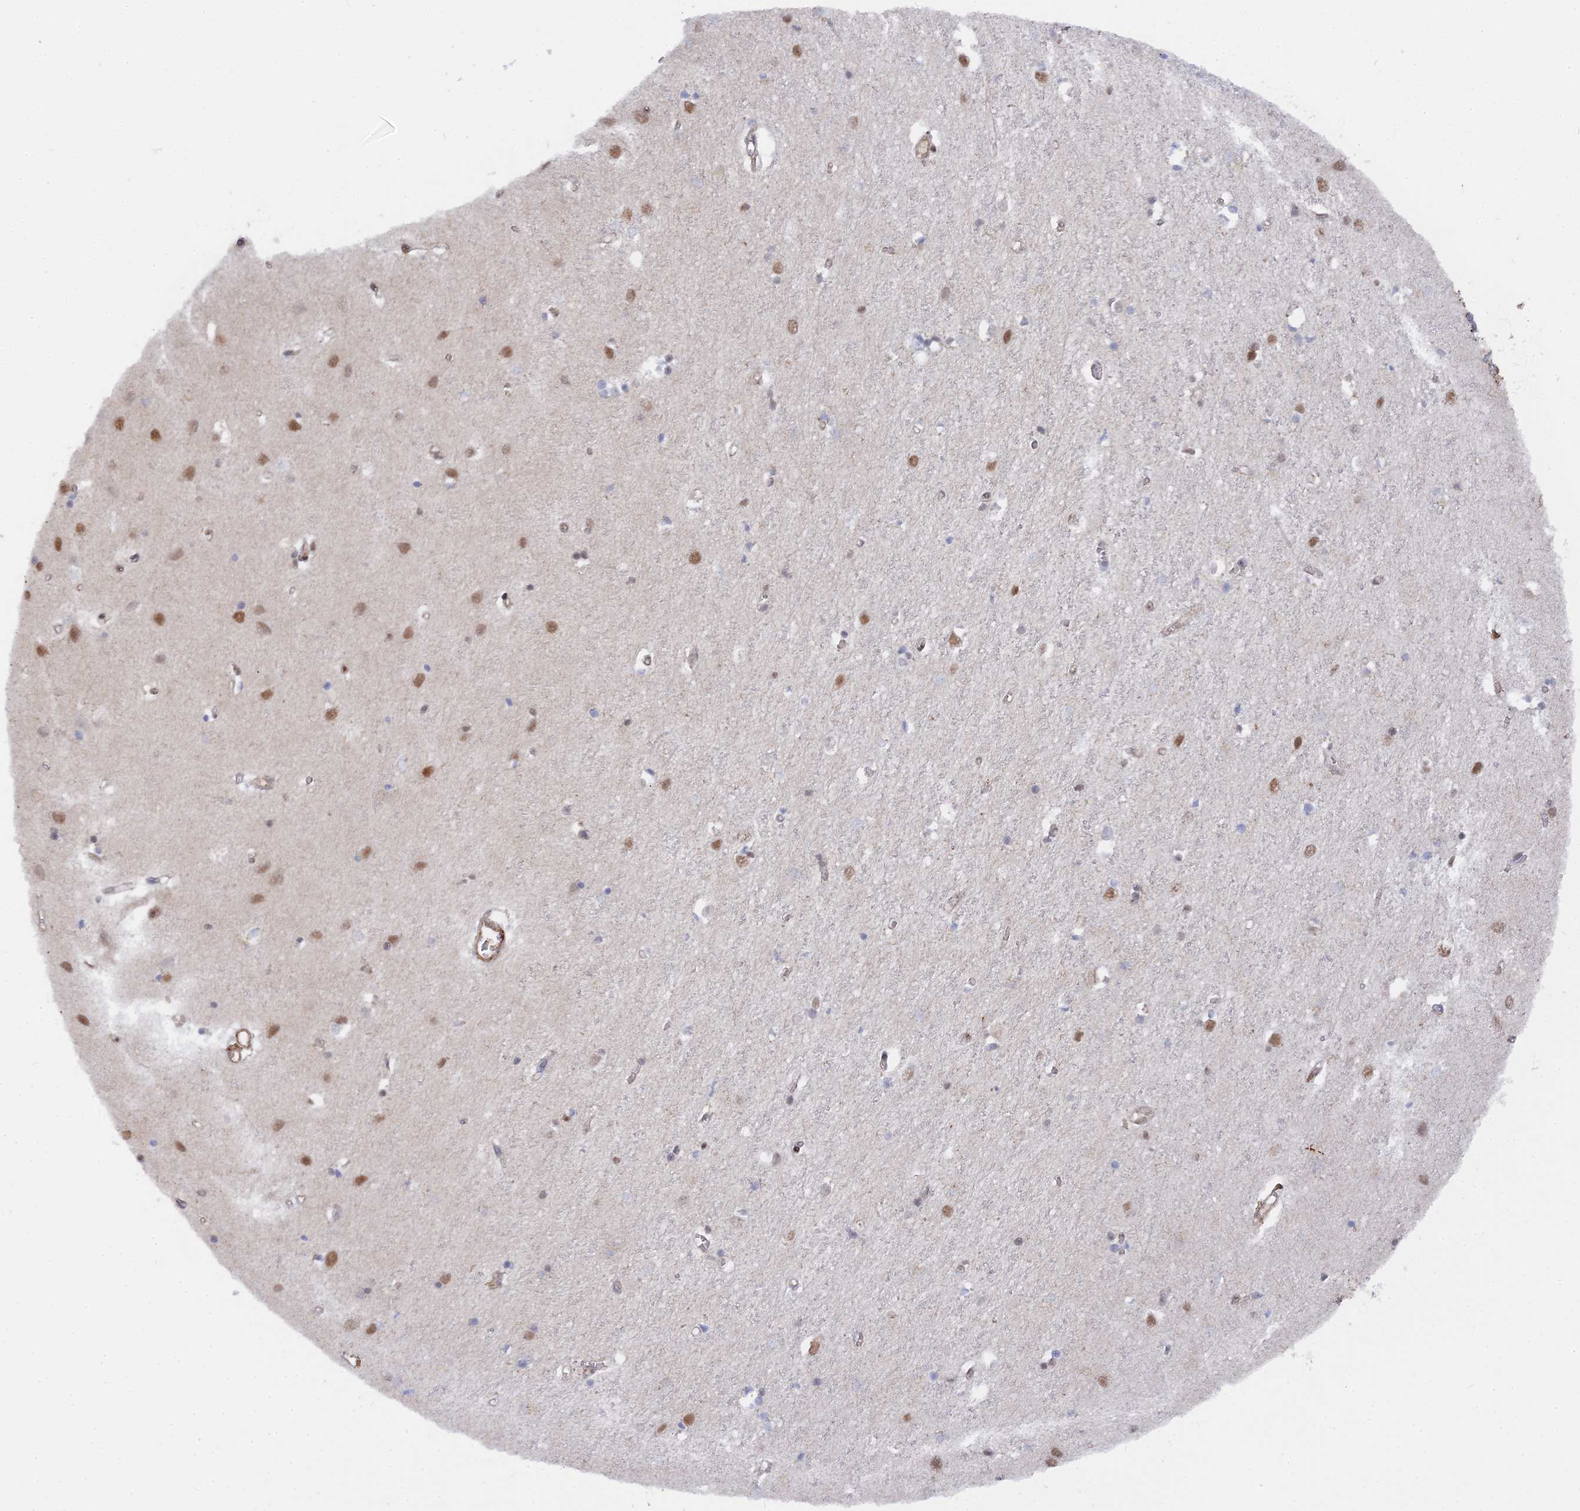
{"staining": {"intensity": "negative", "quantity": "none", "location": "none"}, "tissue": "cerebral cortex", "cell_type": "Endothelial cells", "image_type": "normal", "snomed": [{"axis": "morphology", "description": "Normal tissue, NOS"}, {"axis": "topography", "description": "Cerebral cortex"}], "caption": "A high-resolution image shows immunohistochemistry staining of normal cerebral cortex, which shows no significant positivity in endothelial cells.", "gene": "CCDC85A", "patient": {"sex": "female", "age": 64}}